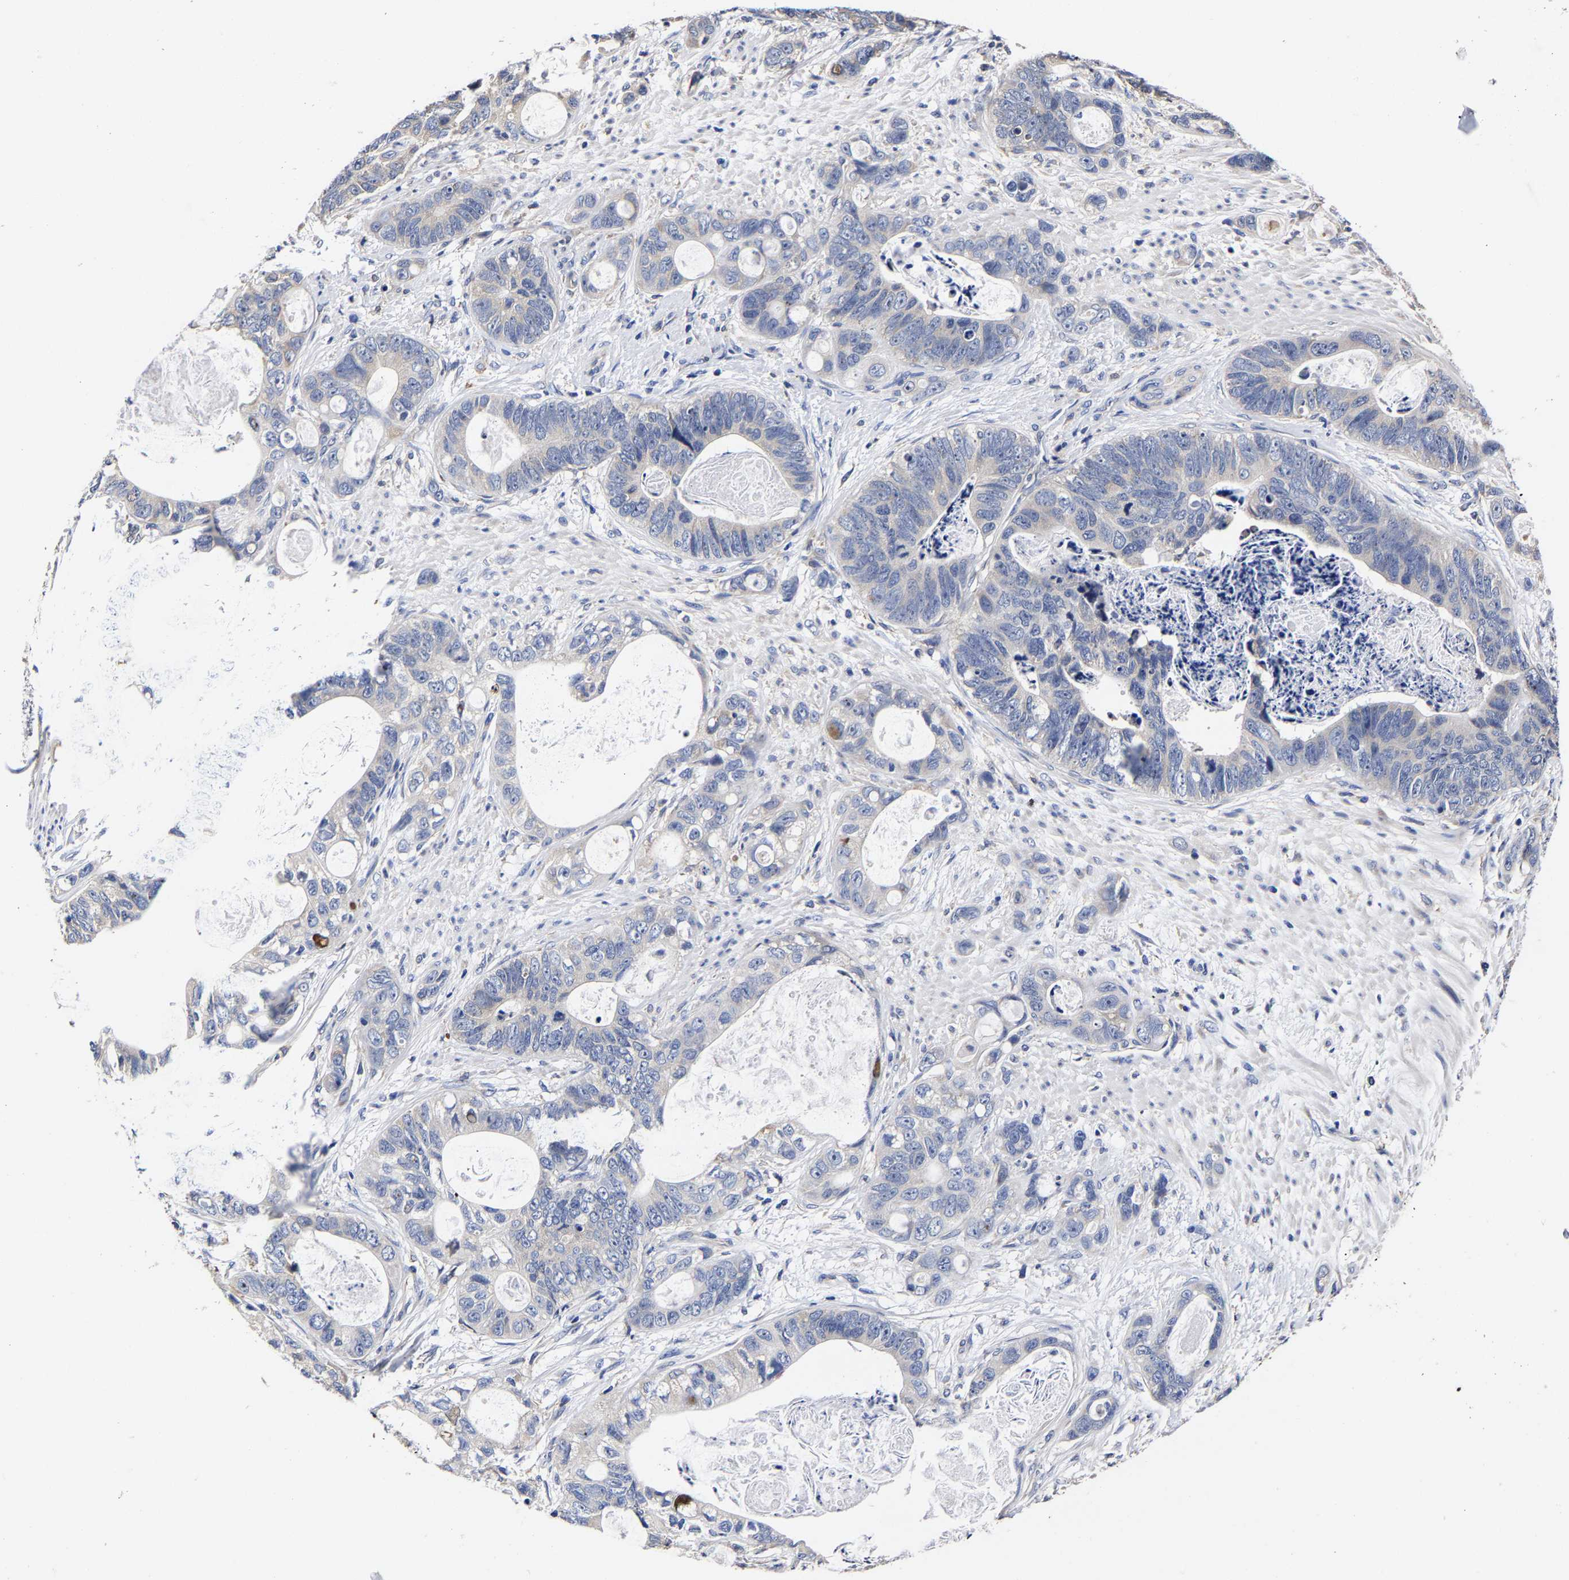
{"staining": {"intensity": "negative", "quantity": "none", "location": "none"}, "tissue": "stomach cancer", "cell_type": "Tumor cells", "image_type": "cancer", "snomed": [{"axis": "morphology", "description": "Normal tissue, NOS"}, {"axis": "morphology", "description": "Adenocarcinoma, NOS"}, {"axis": "topography", "description": "Stomach"}], "caption": "DAB immunohistochemical staining of stomach adenocarcinoma displays no significant staining in tumor cells.", "gene": "AASS", "patient": {"sex": "female", "age": 89}}